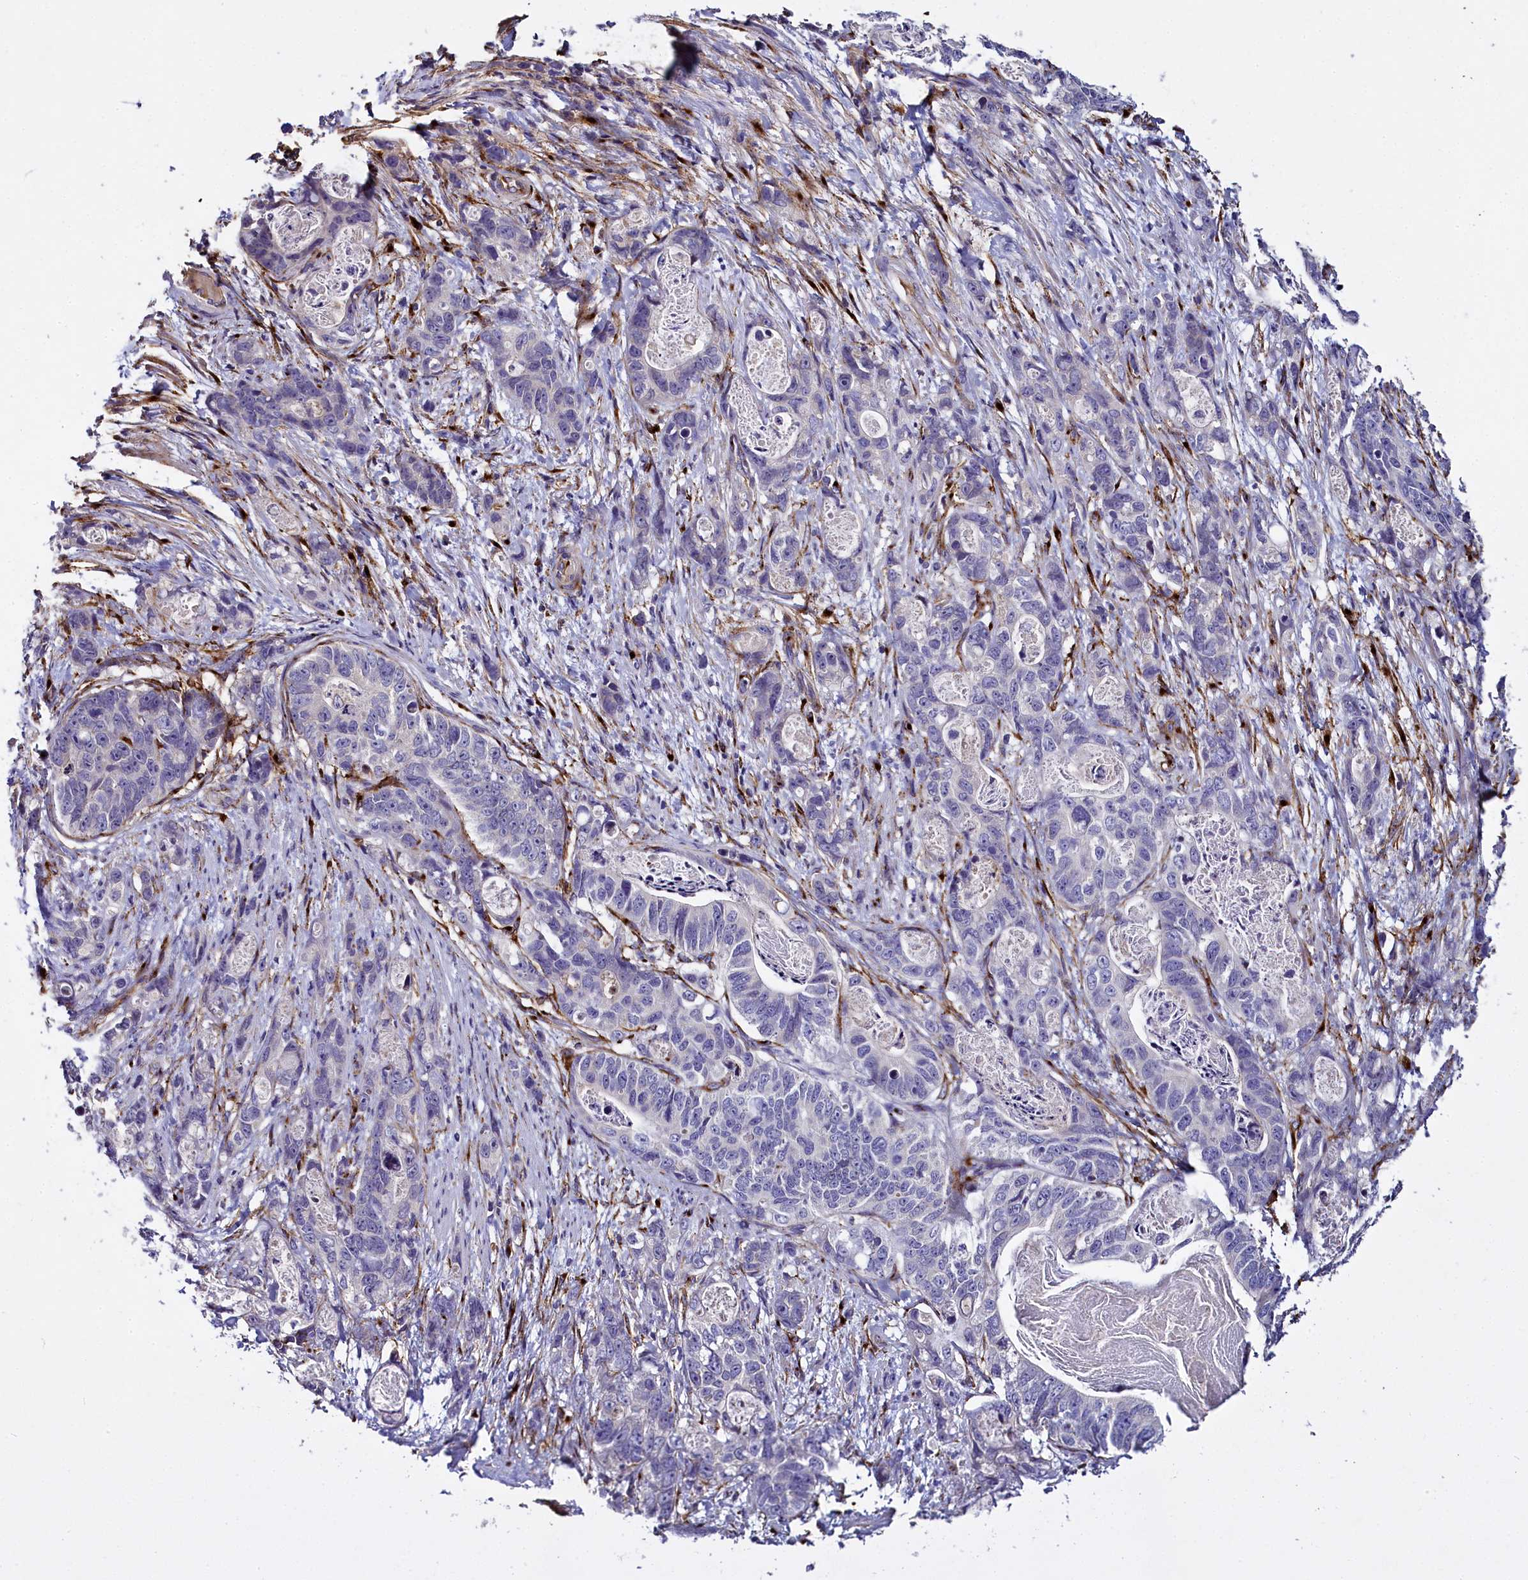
{"staining": {"intensity": "negative", "quantity": "none", "location": "none"}, "tissue": "stomach cancer", "cell_type": "Tumor cells", "image_type": "cancer", "snomed": [{"axis": "morphology", "description": "Normal tissue, NOS"}, {"axis": "morphology", "description": "Adenocarcinoma, NOS"}, {"axis": "topography", "description": "Stomach"}], "caption": "A high-resolution histopathology image shows immunohistochemistry (IHC) staining of stomach cancer (adenocarcinoma), which reveals no significant expression in tumor cells.", "gene": "MRC2", "patient": {"sex": "female", "age": 89}}